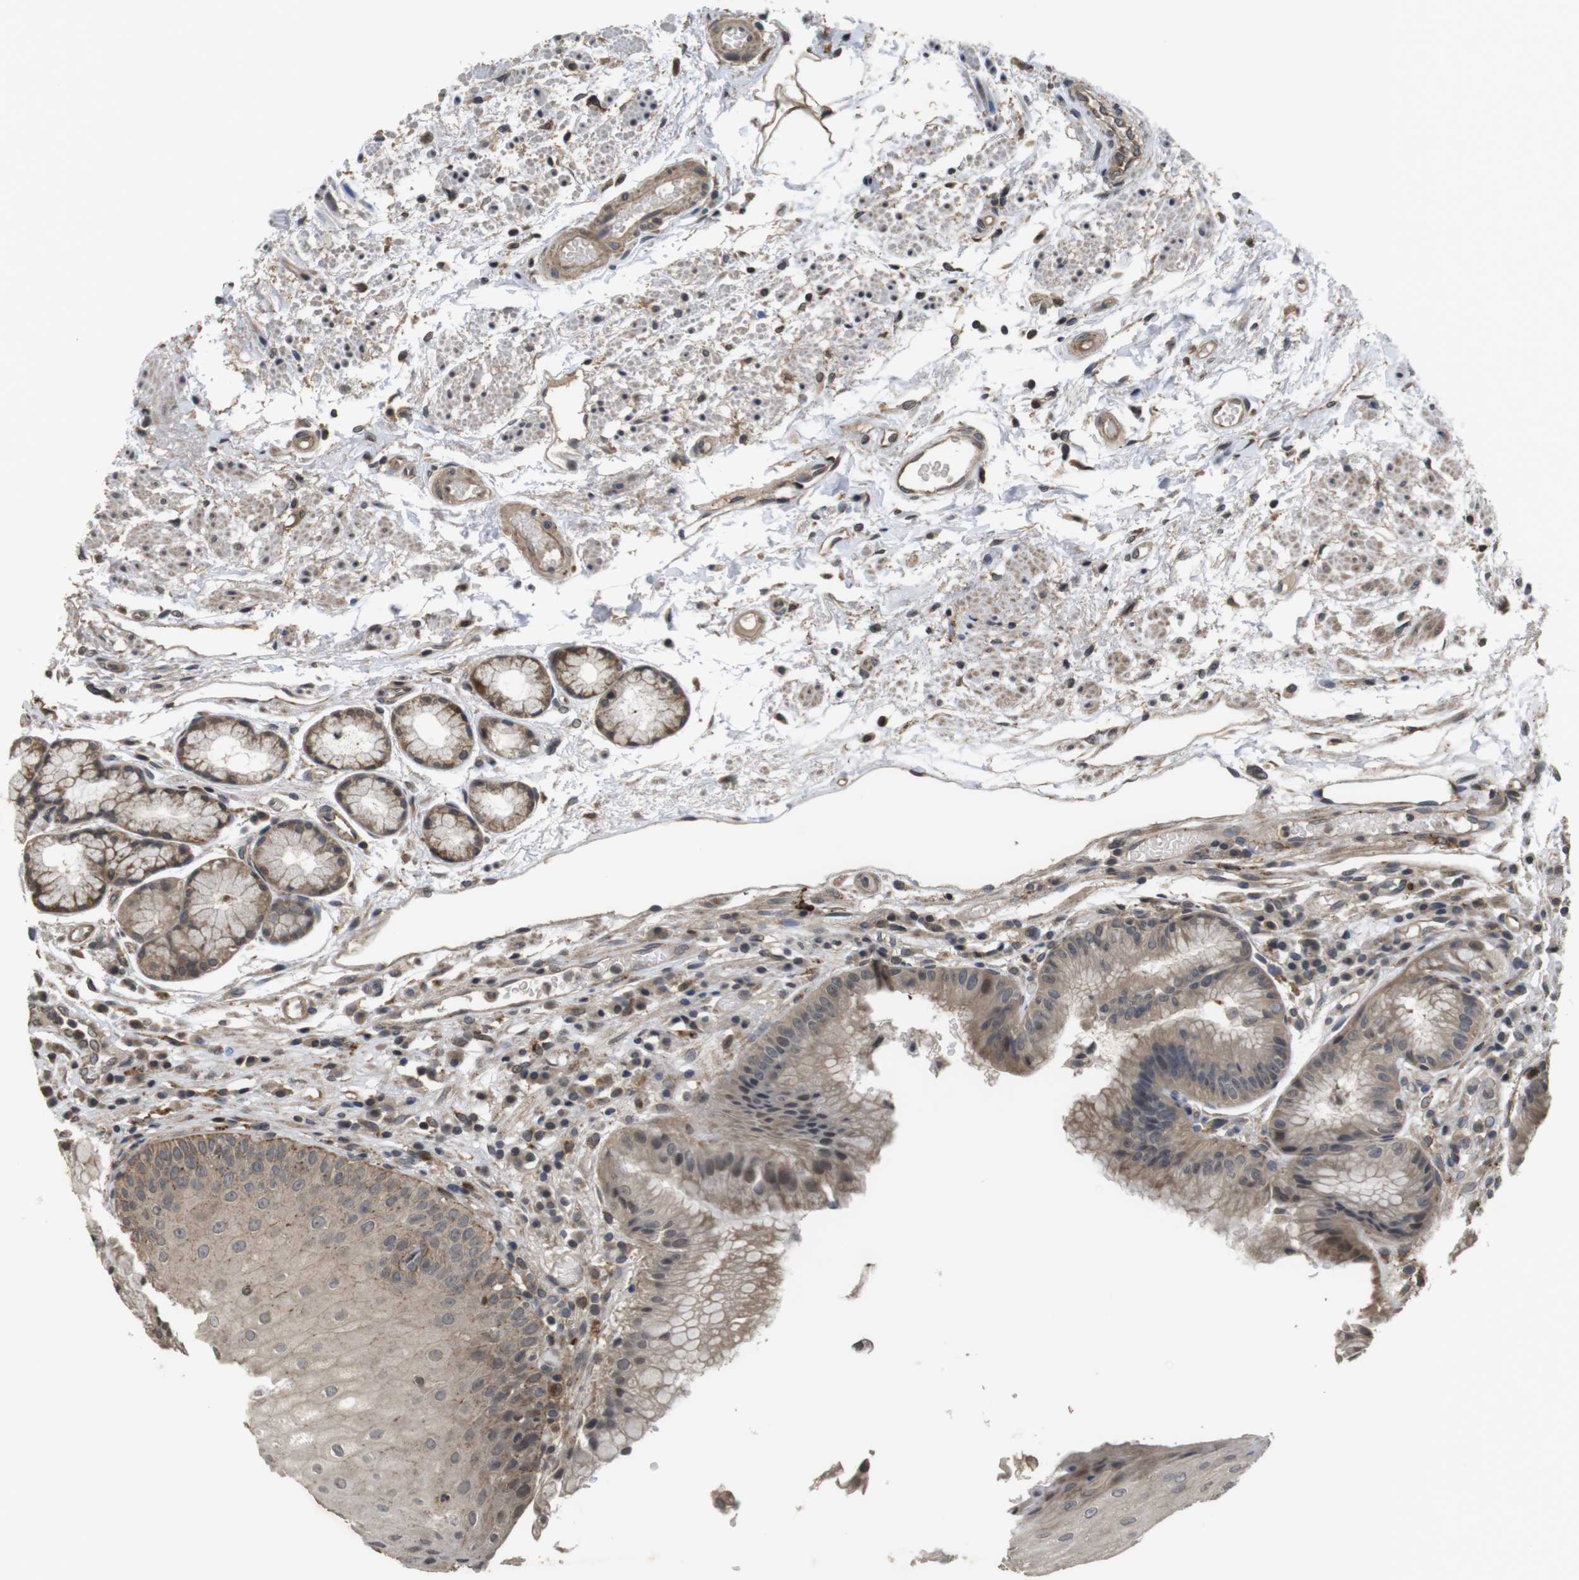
{"staining": {"intensity": "moderate", "quantity": ">75%", "location": "cytoplasmic/membranous"}, "tissue": "stomach", "cell_type": "Glandular cells", "image_type": "normal", "snomed": [{"axis": "morphology", "description": "Normal tissue, NOS"}, {"axis": "topography", "description": "Stomach, upper"}], "caption": "Immunohistochemistry staining of unremarkable stomach, which shows medium levels of moderate cytoplasmic/membranous staining in approximately >75% of glandular cells indicating moderate cytoplasmic/membranous protein staining. The staining was performed using DAB (3,3'-diaminobenzidine) (brown) for protein detection and nuclei were counterstained in hematoxylin (blue).", "gene": "FZD10", "patient": {"sex": "male", "age": 72}}